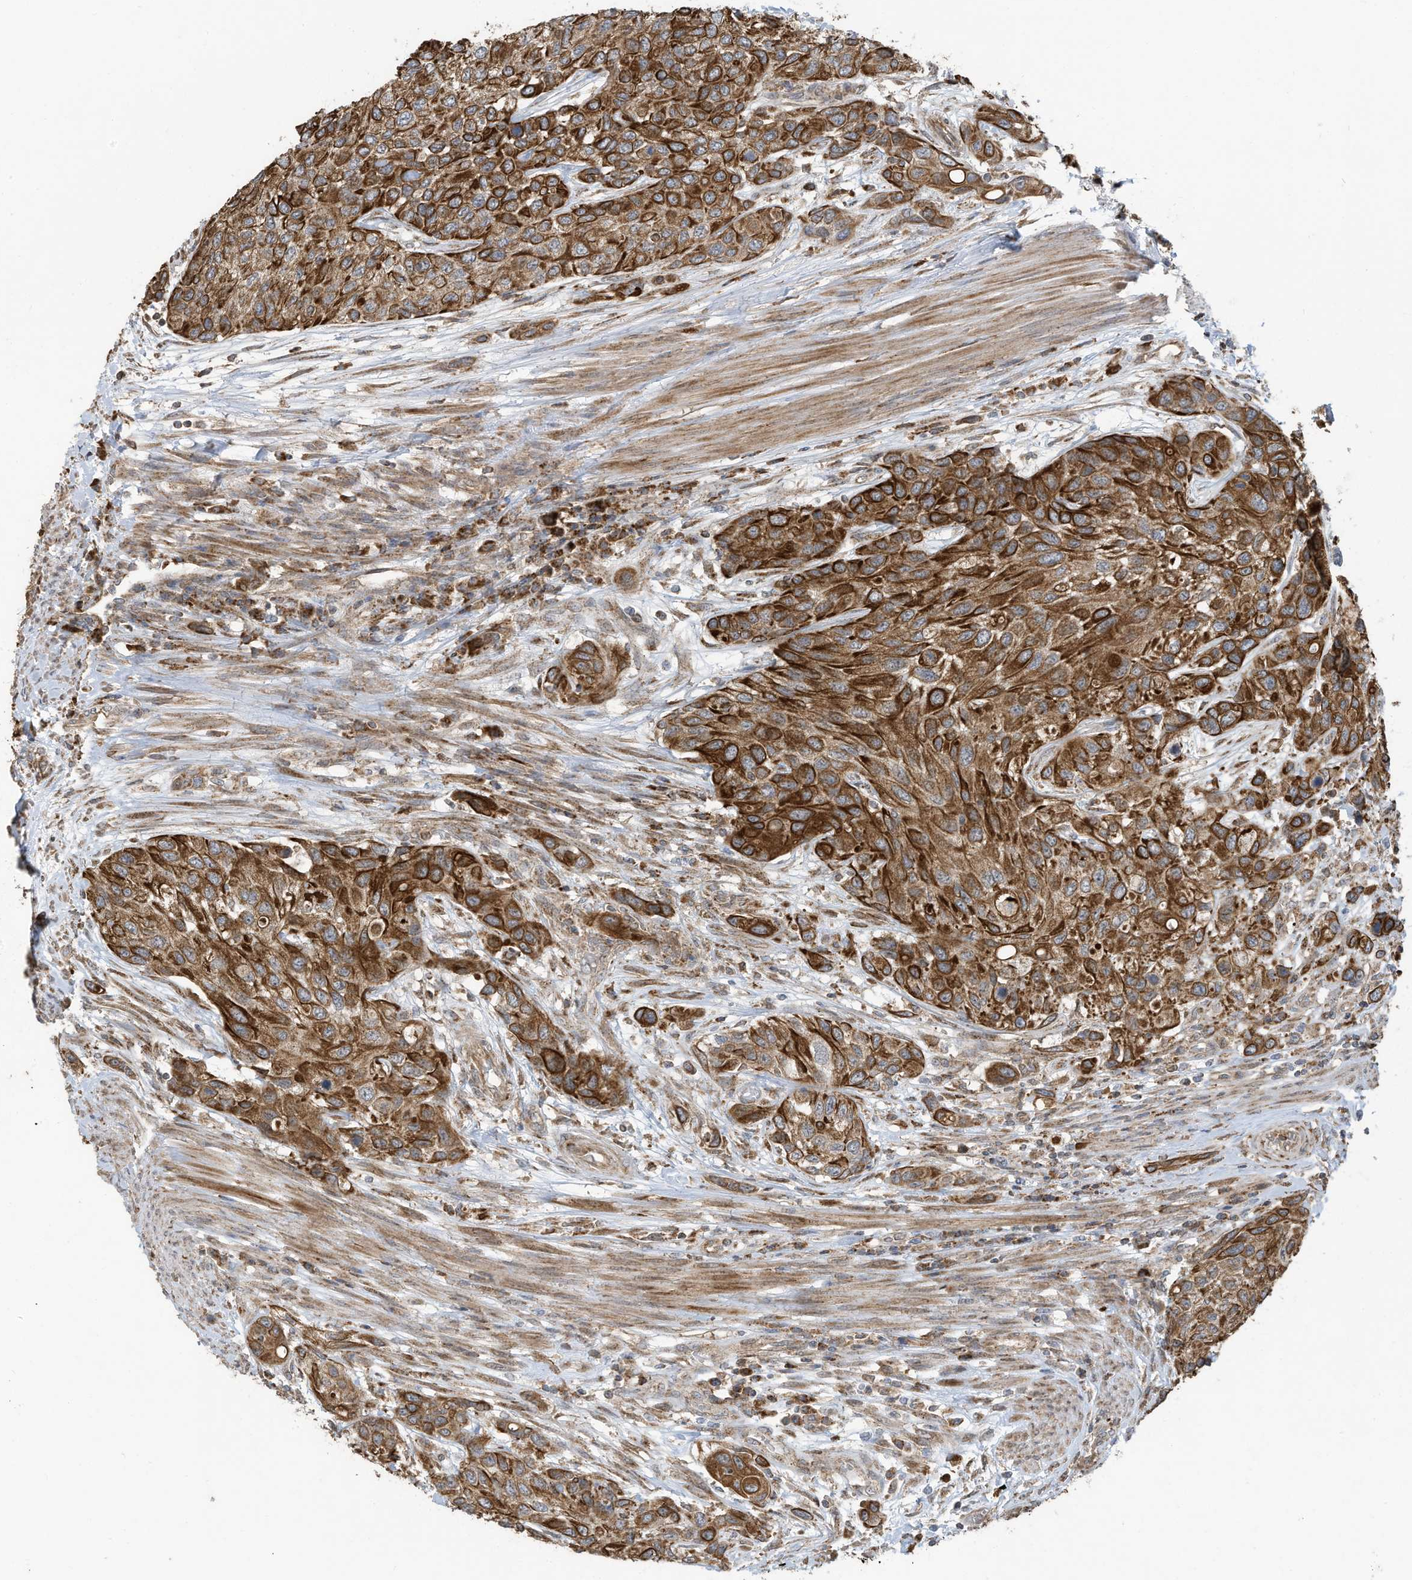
{"staining": {"intensity": "strong", "quantity": ">75%", "location": "cytoplasmic/membranous"}, "tissue": "urothelial cancer", "cell_type": "Tumor cells", "image_type": "cancer", "snomed": [{"axis": "morphology", "description": "Normal tissue, NOS"}, {"axis": "morphology", "description": "Urothelial carcinoma, High grade"}, {"axis": "topography", "description": "Vascular tissue"}, {"axis": "topography", "description": "Urinary bladder"}], "caption": "This image displays urothelial cancer stained with immunohistochemistry to label a protein in brown. The cytoplasmic/membranous of tumor cells show strong positivity for the protein. Nuclei are counter-stained blue.", "gene": "C2orf74", "patient": {"sex": "female", "age": 56}}